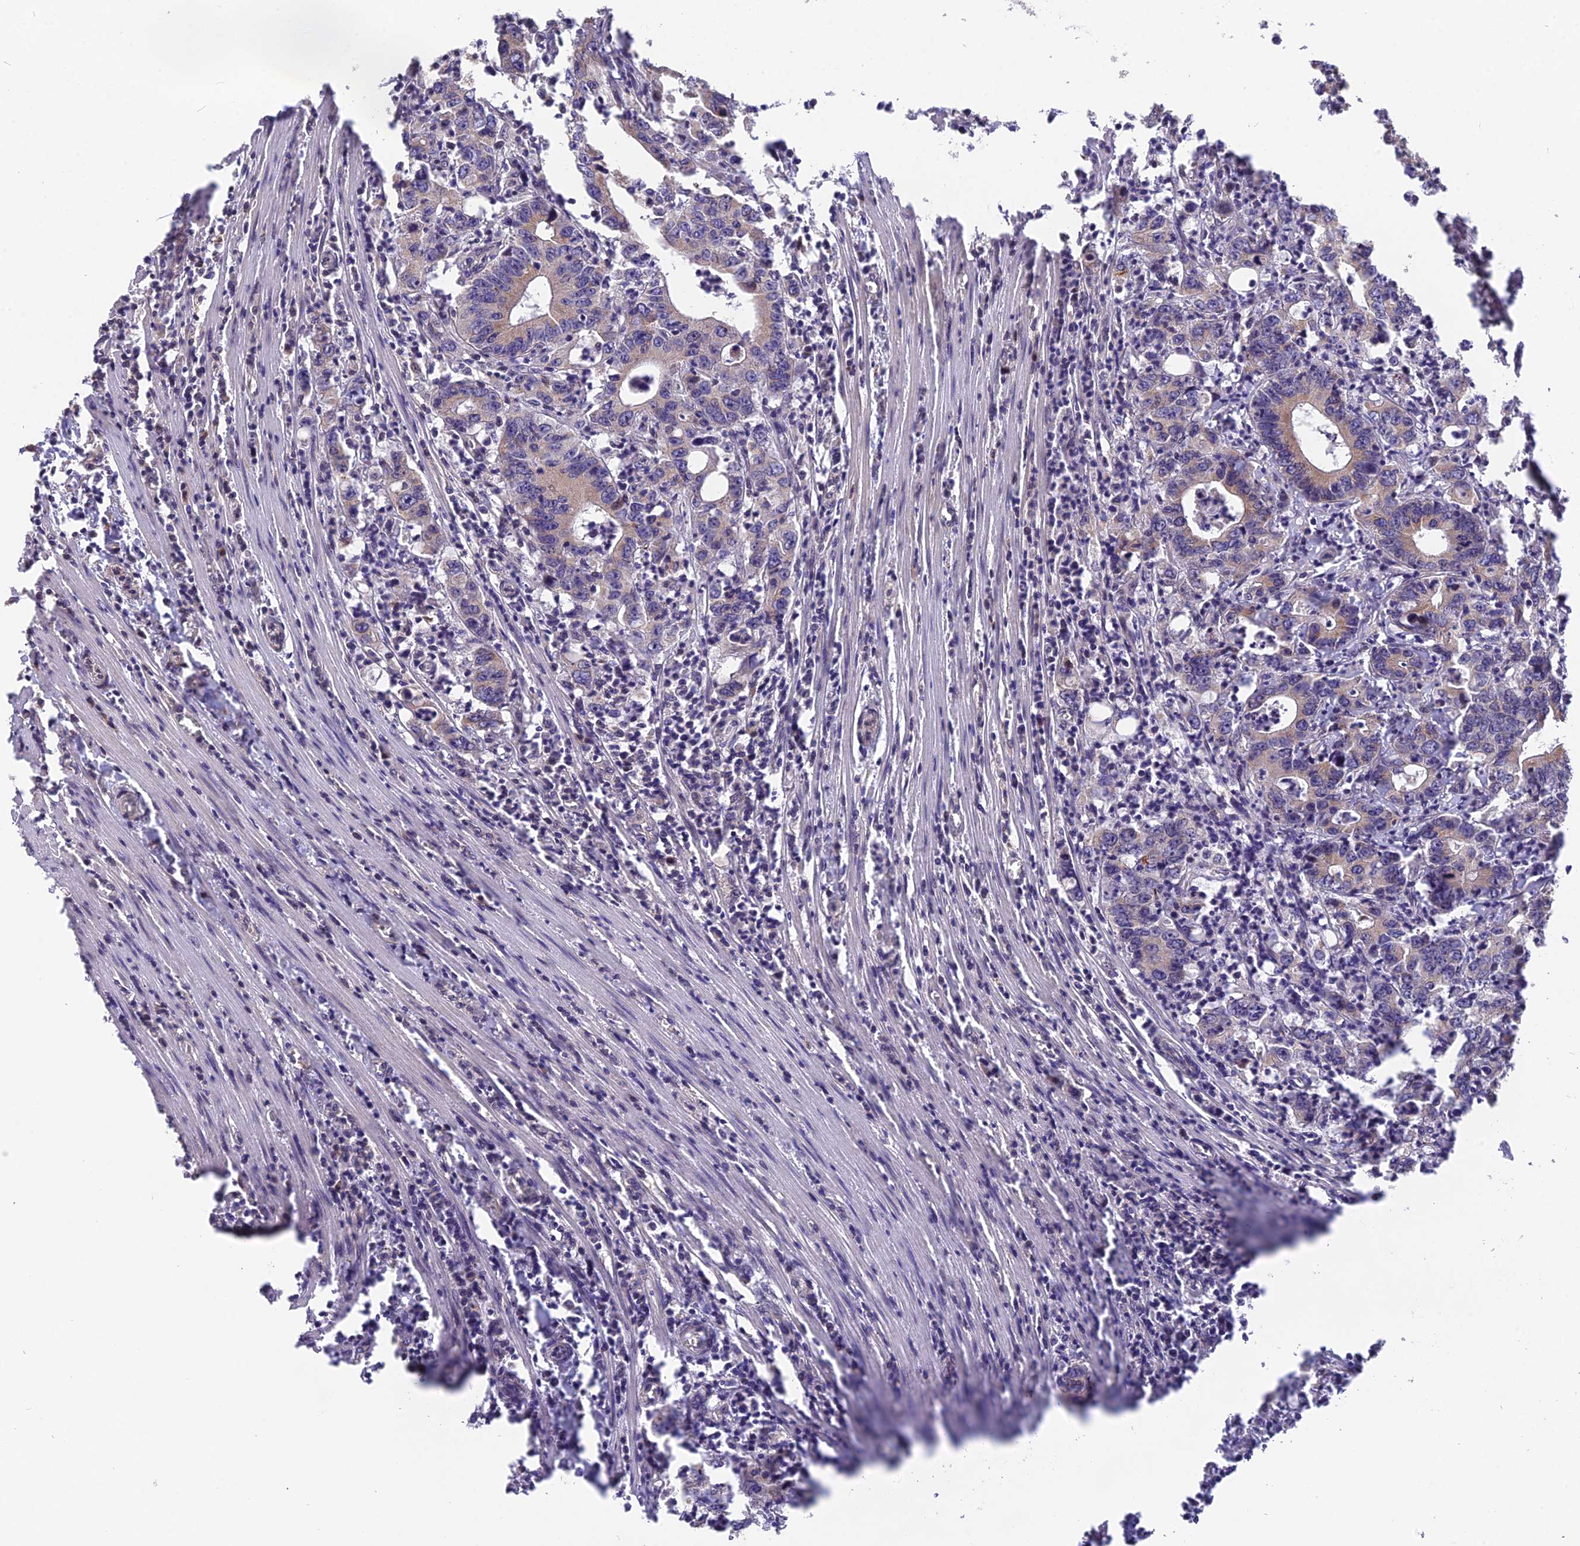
{"staining": {"intensity": "weak", "quantity": "25%-75%", "location": "cytoplasmic/membranous"}, "tissue": "colorectal cancer", "cell_type": "Tumor cells", "image_type": "cancer", "snomed": [{"axis": "morphology", "description": "Adenocarcinoma, NOS"}, {"axis": "topography", "description": "Colon"}], "caption": "A high-resolution histopathology image shows IHC staining of colorectal cancer, which demonstrates weak cytoplasmic/membranous staining in approximately 25%-75% of tumor cells.", "gene": "CYP2R1", "patient": {"sex": "female", "age": 75}}